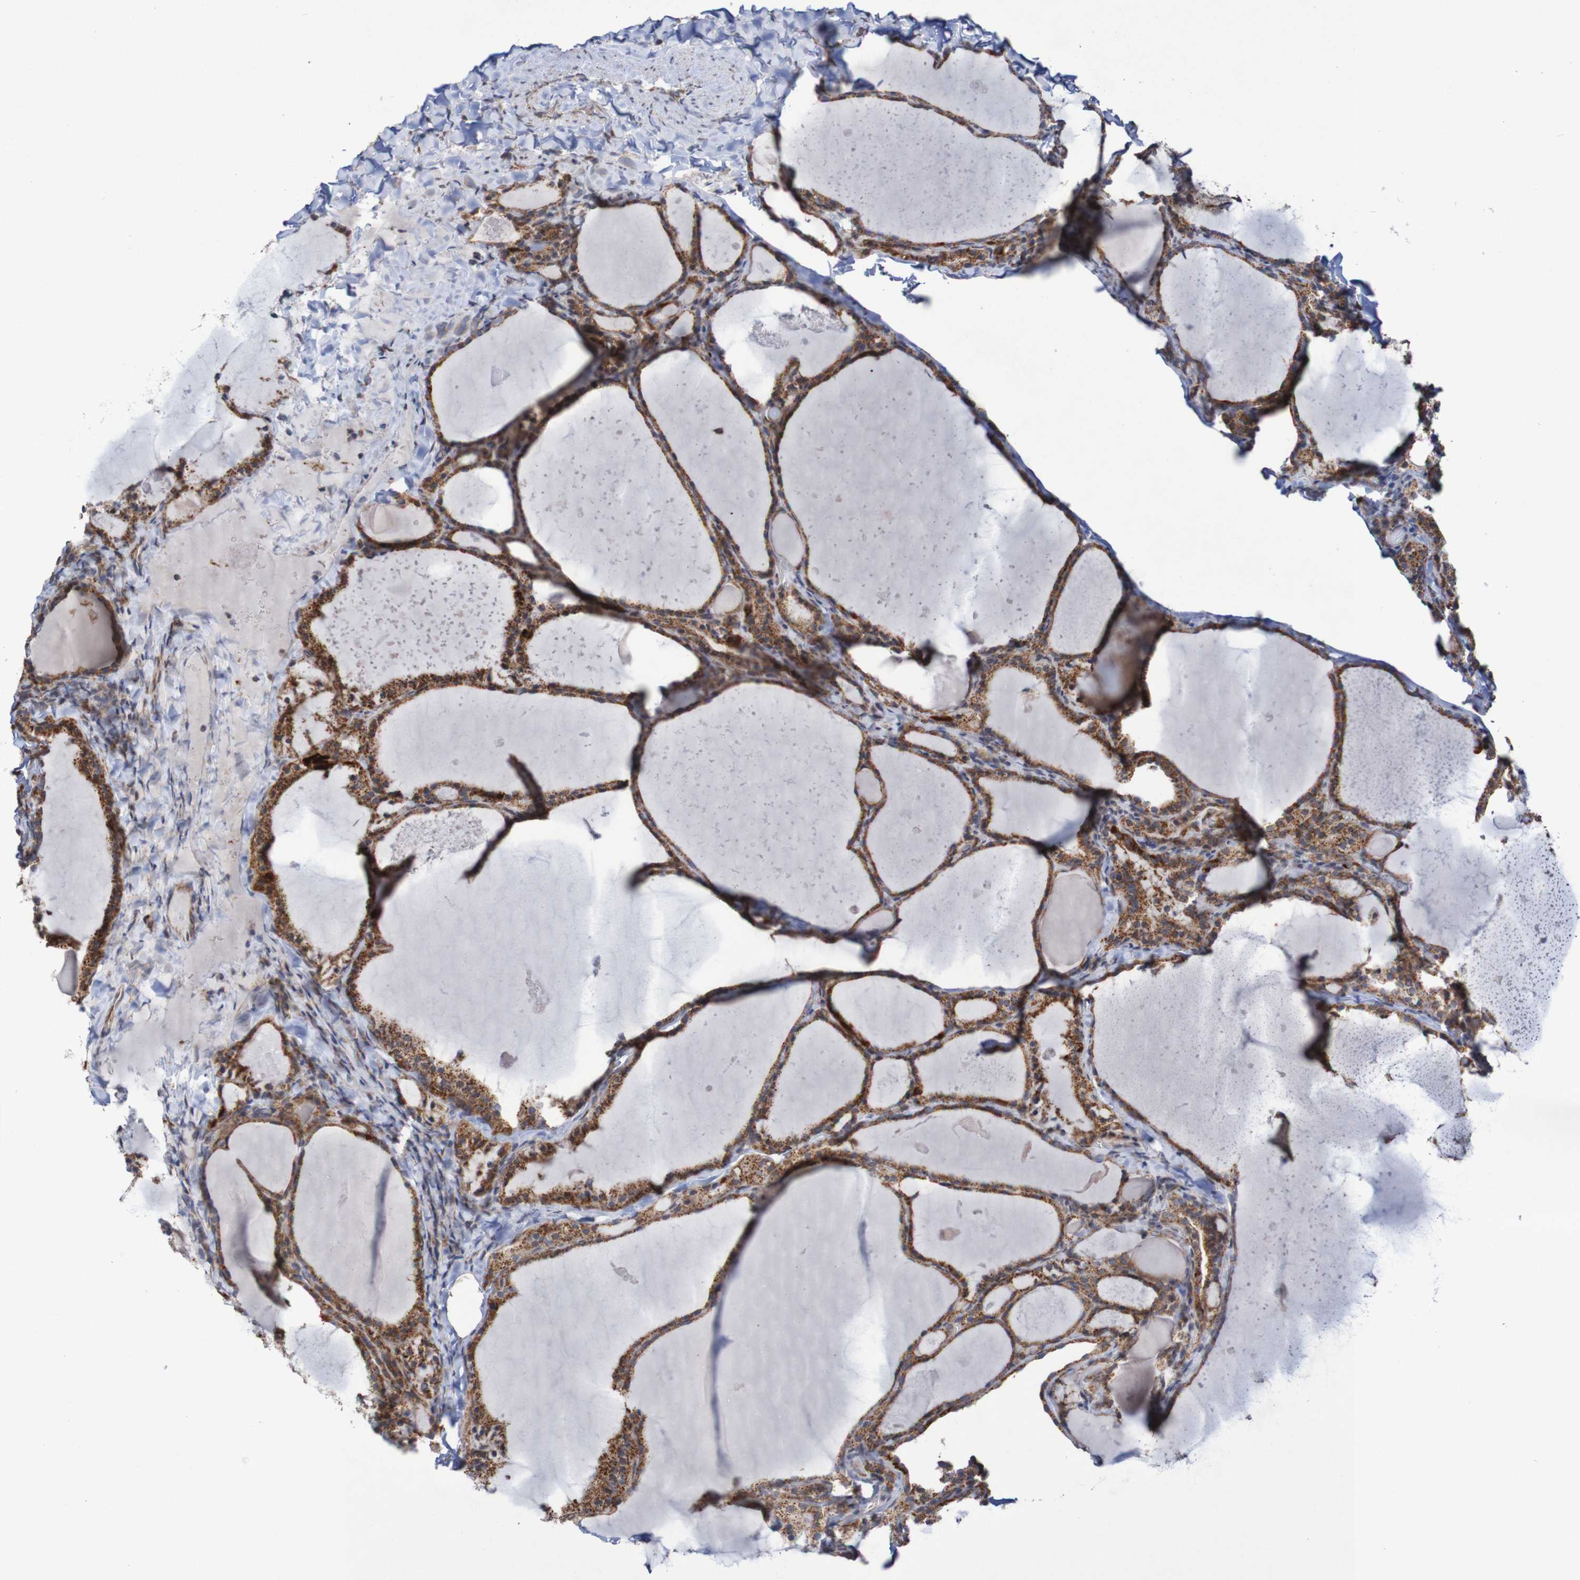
{"staining": {"intensity": "strong", "quantity": ">75%", "location": "cytoplasmic/membranous"}, "tissue": "thyroid cancer", "cell_type": "Tumor cells", "image_type": "cancer", "snomed": [{"axis": "morphology", "description": "Papillary adenocarcinoma, NOS"}, {"axis": "topography", "description": "Thyroid gland"}], "caption": "An image showing strong cytoplasmic/membranous expression in approximately >75% of tumor cells in thyroid cancer, as visualized by brown immunohistochemical staining.", "gene": "DVL1", "patient": {"sex": "female", "age": 42}}